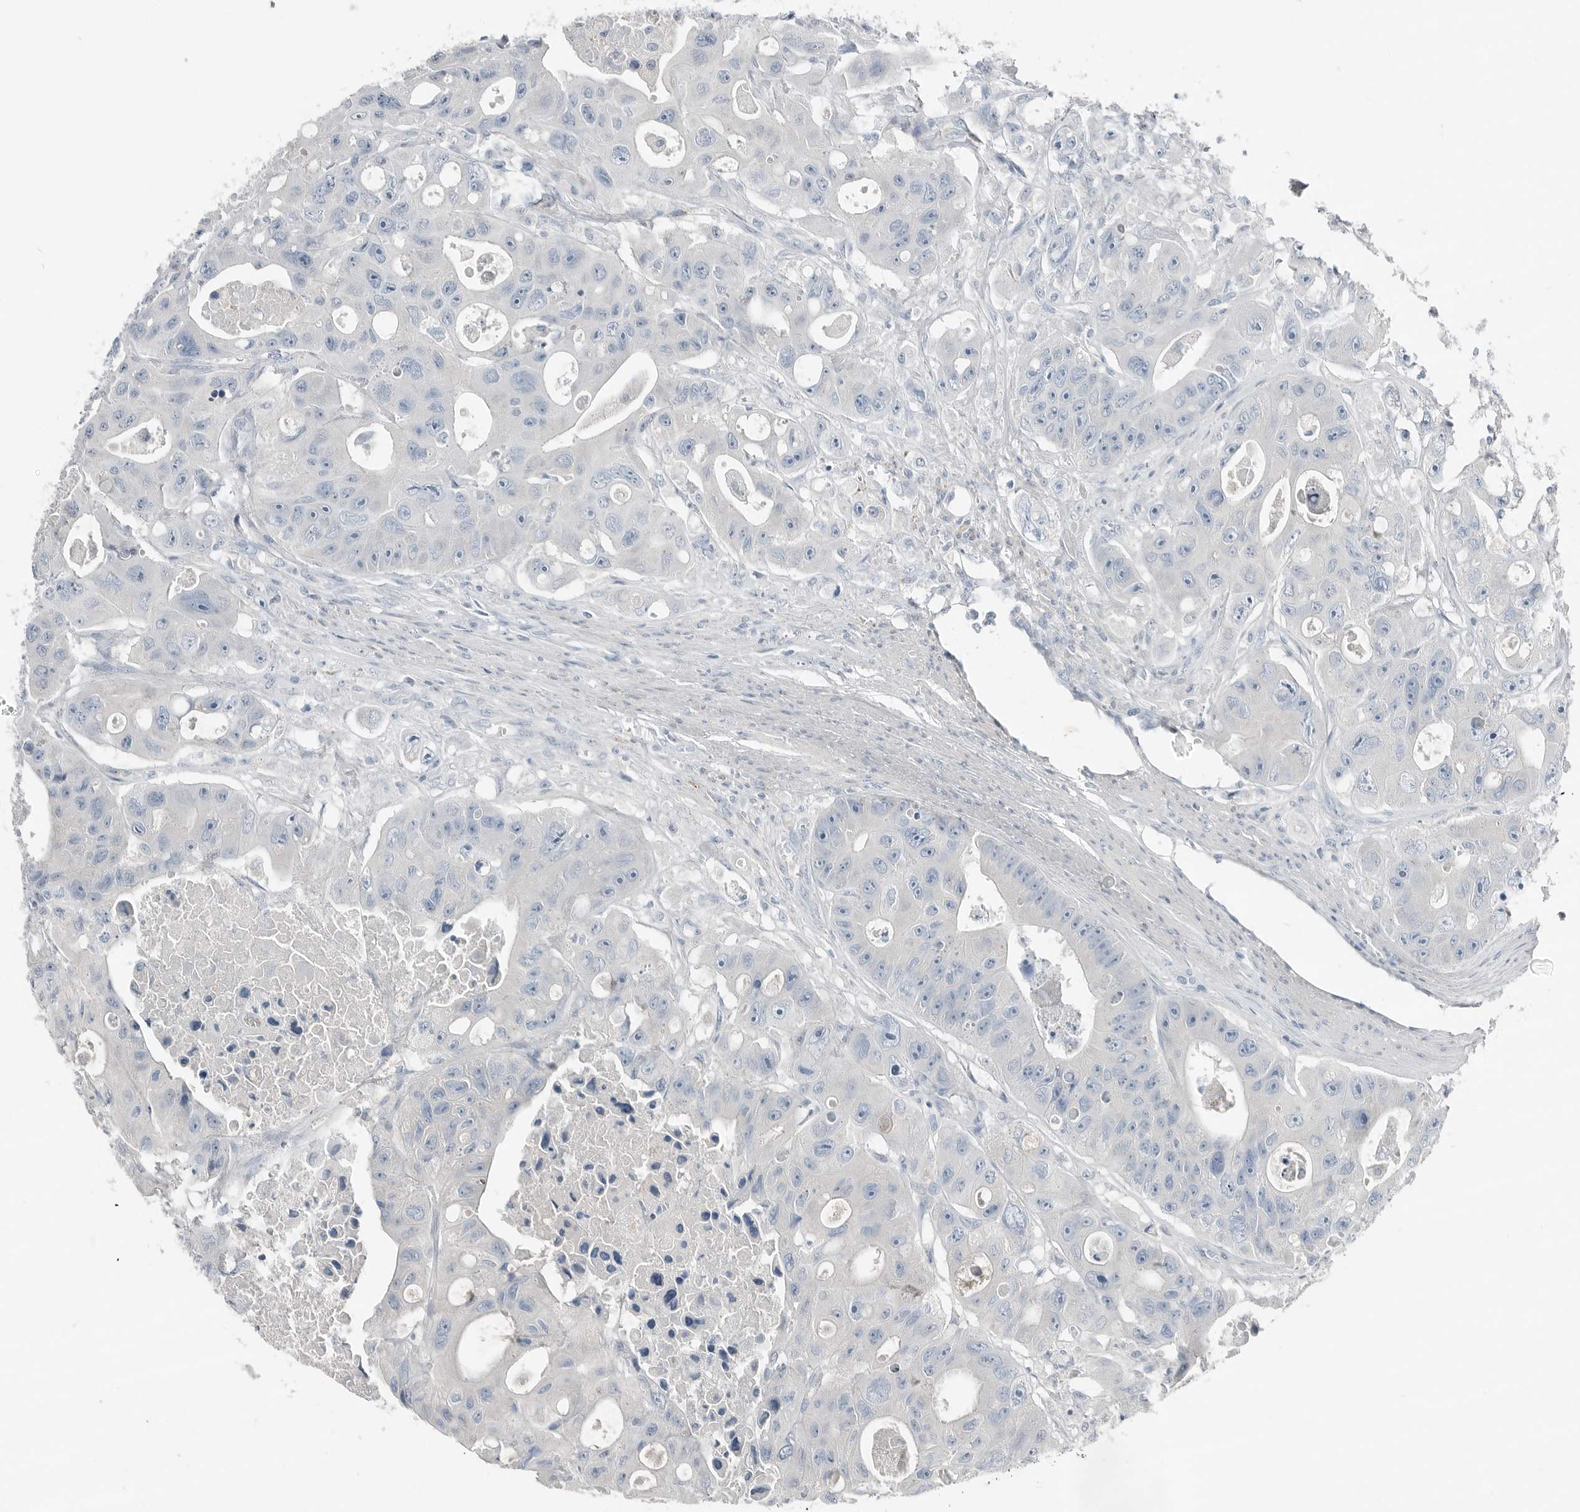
{"staining": {"intensity": "negative", "quantity": "none", "location": "none"}, "tissue": "colorectal cancer", "cell_type": "Tumor cells", "image_type": "cancer", "snomed": [{"axis": "morphology", "description": "Adenocarcinoma, NOS"}, {"axis": "topography", "description": "Colon"}], "caption": "High power microscopy micrograph of an immunohistochemistry micrograph of colorectal cancer (adenocarcinoma), revealing no significant positivity in tumor cells.", "gene": "SERPINB7", "patient": {"sex": "female", "age": 46}}